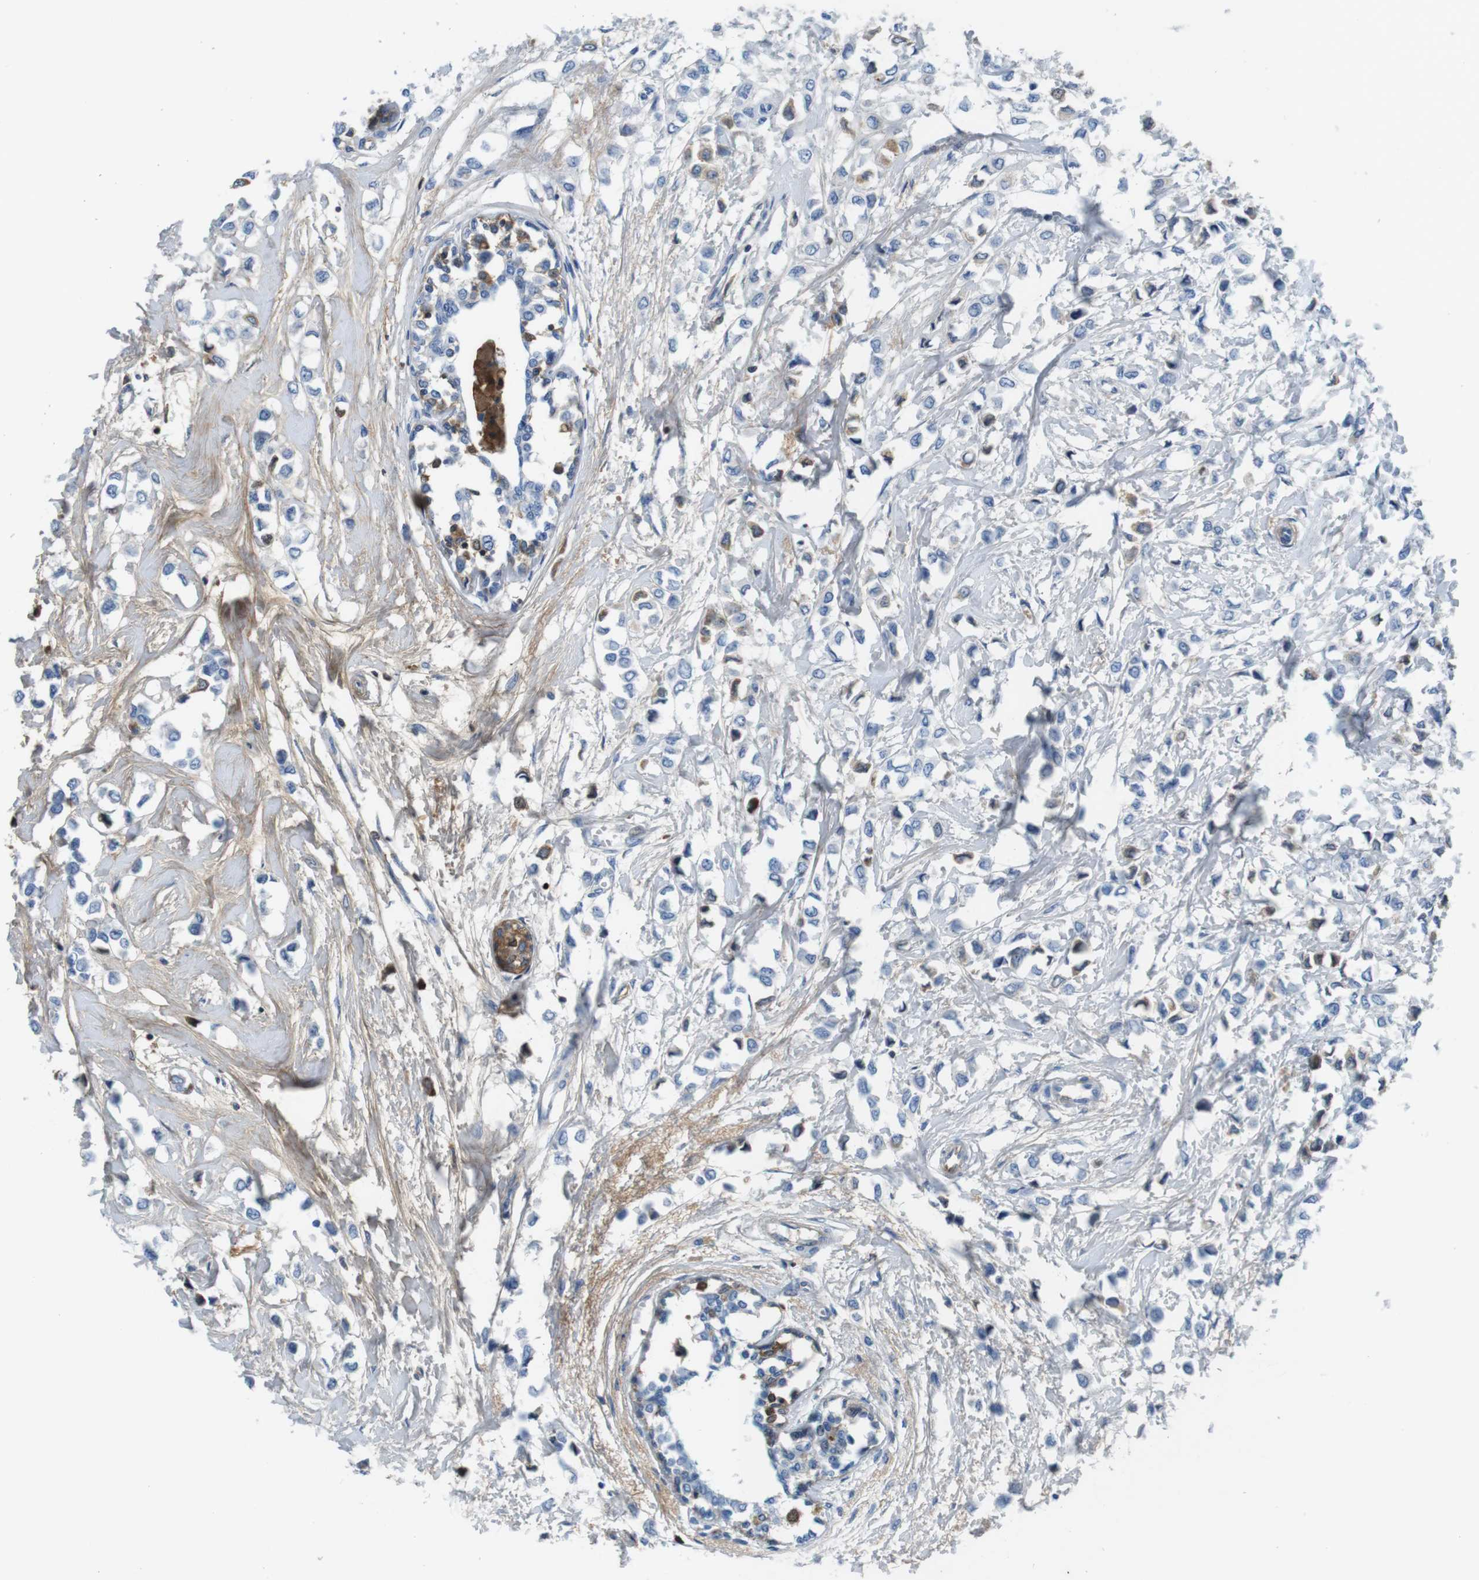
{"staining": {"intensity": "negative", "quantity": "none", "location": "none"}, "tissue": "breast cancer", "cell_type": "Tumor cells", "image_type": "cancer", "snomed": [{"axis": "morphology", "description": "Lobular carcinoma"}, {"axis": "topography", "description": "Breast"}], "caption": "Histopathology image shows no protein positivity in tumor cells of lobular carcinoma (breast) tissue. The staining is performed using DAB (3,3'-diaminobenzidine) brown chromogen with nuclei counter-stained in using hematoxylin.", "gene": "IGKC", "patient": {"sex": "female", "age": 51}}